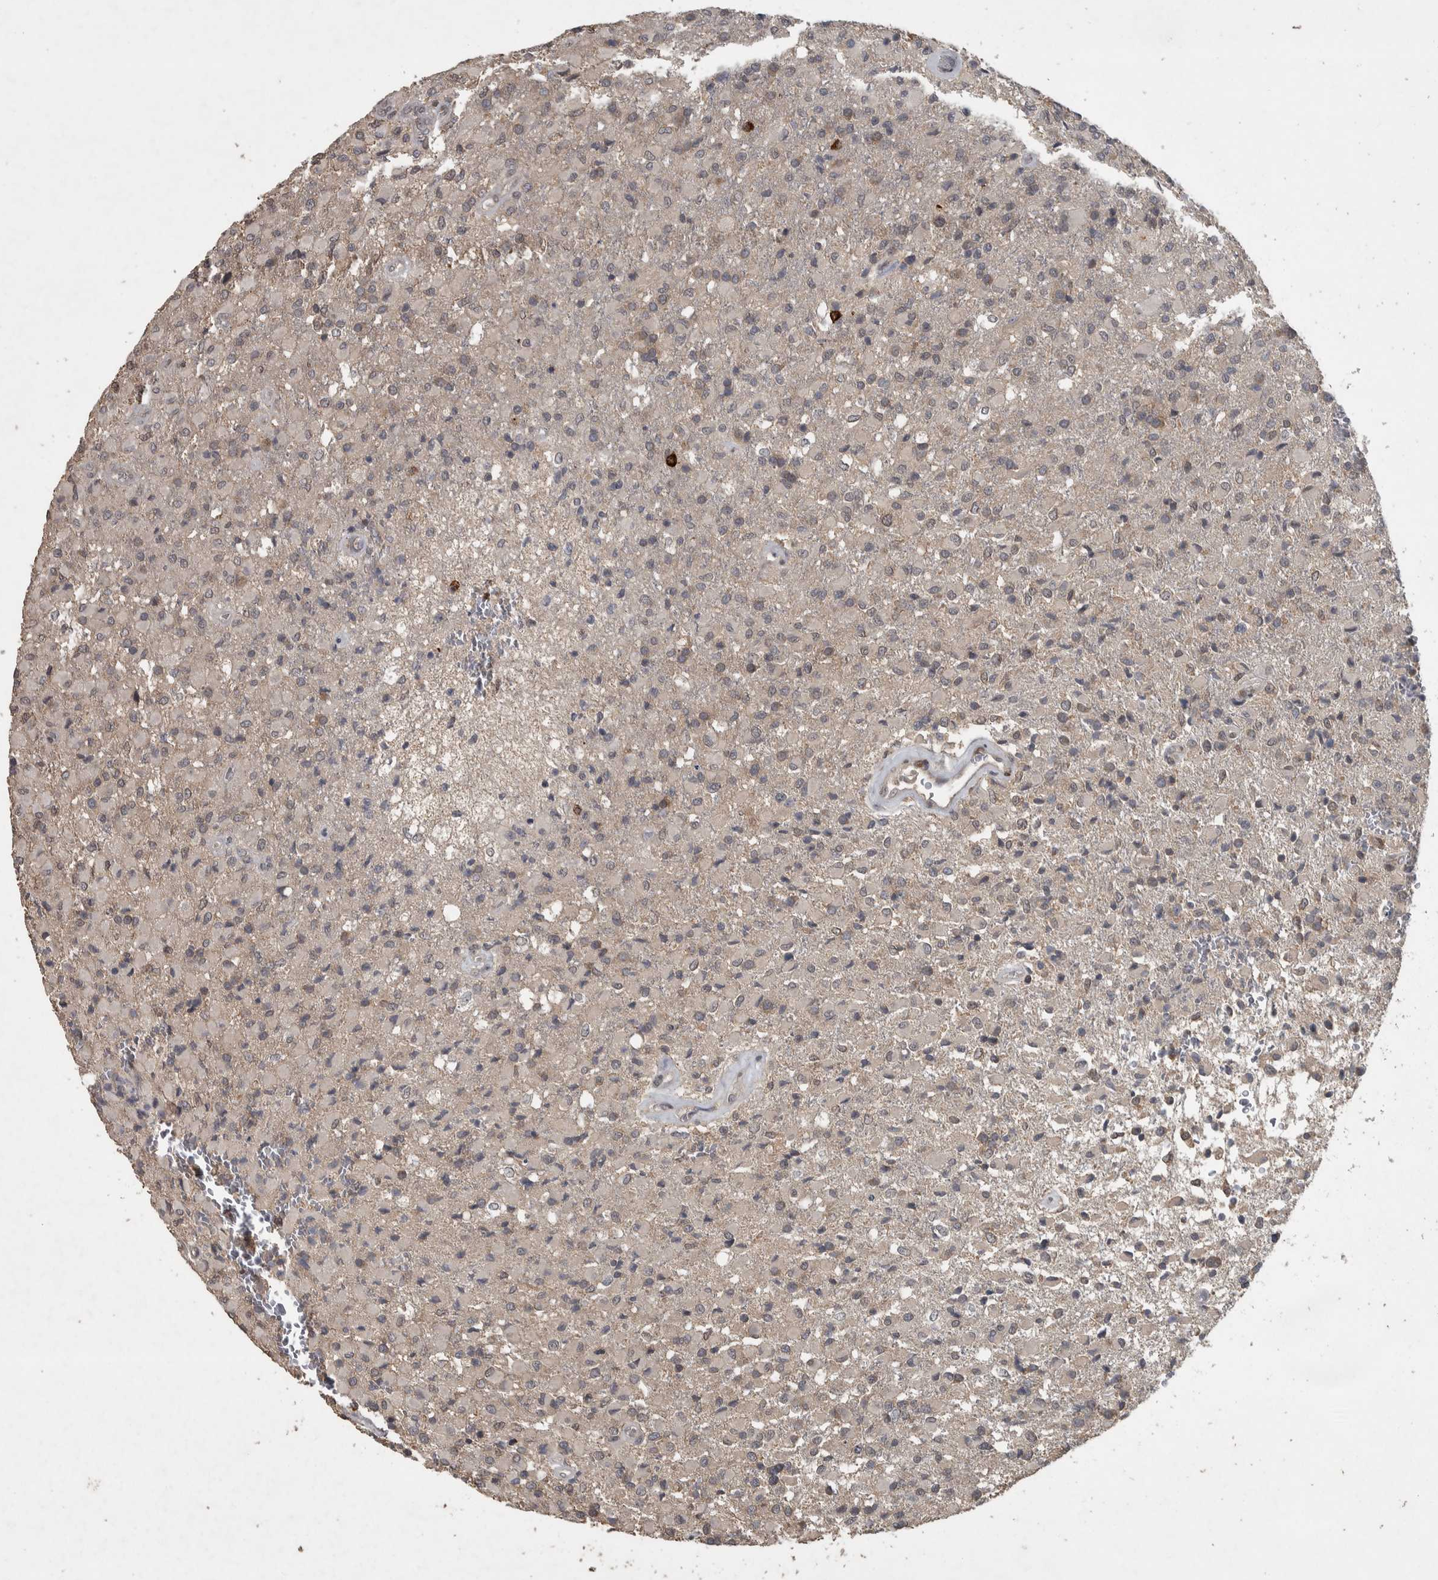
{"staining": {"intensity": "weak", "quantity": "<25%", "location": "cytoplasmic/membranous"}, "tissue": "glioma", "cell_type": "Tumor cells", "image_type": "cancer", "snomed": [{"axis": "morphology", "description": "Glioma, malignant, High grade"}, {"axis": "topography", "description": "Brain"}], "caption": "The image demonstrates no staining of tumor cells in high-grade glioma (malignant).", "gene": "ERAL1", "patient": {"sex": "male", "age": 71}}